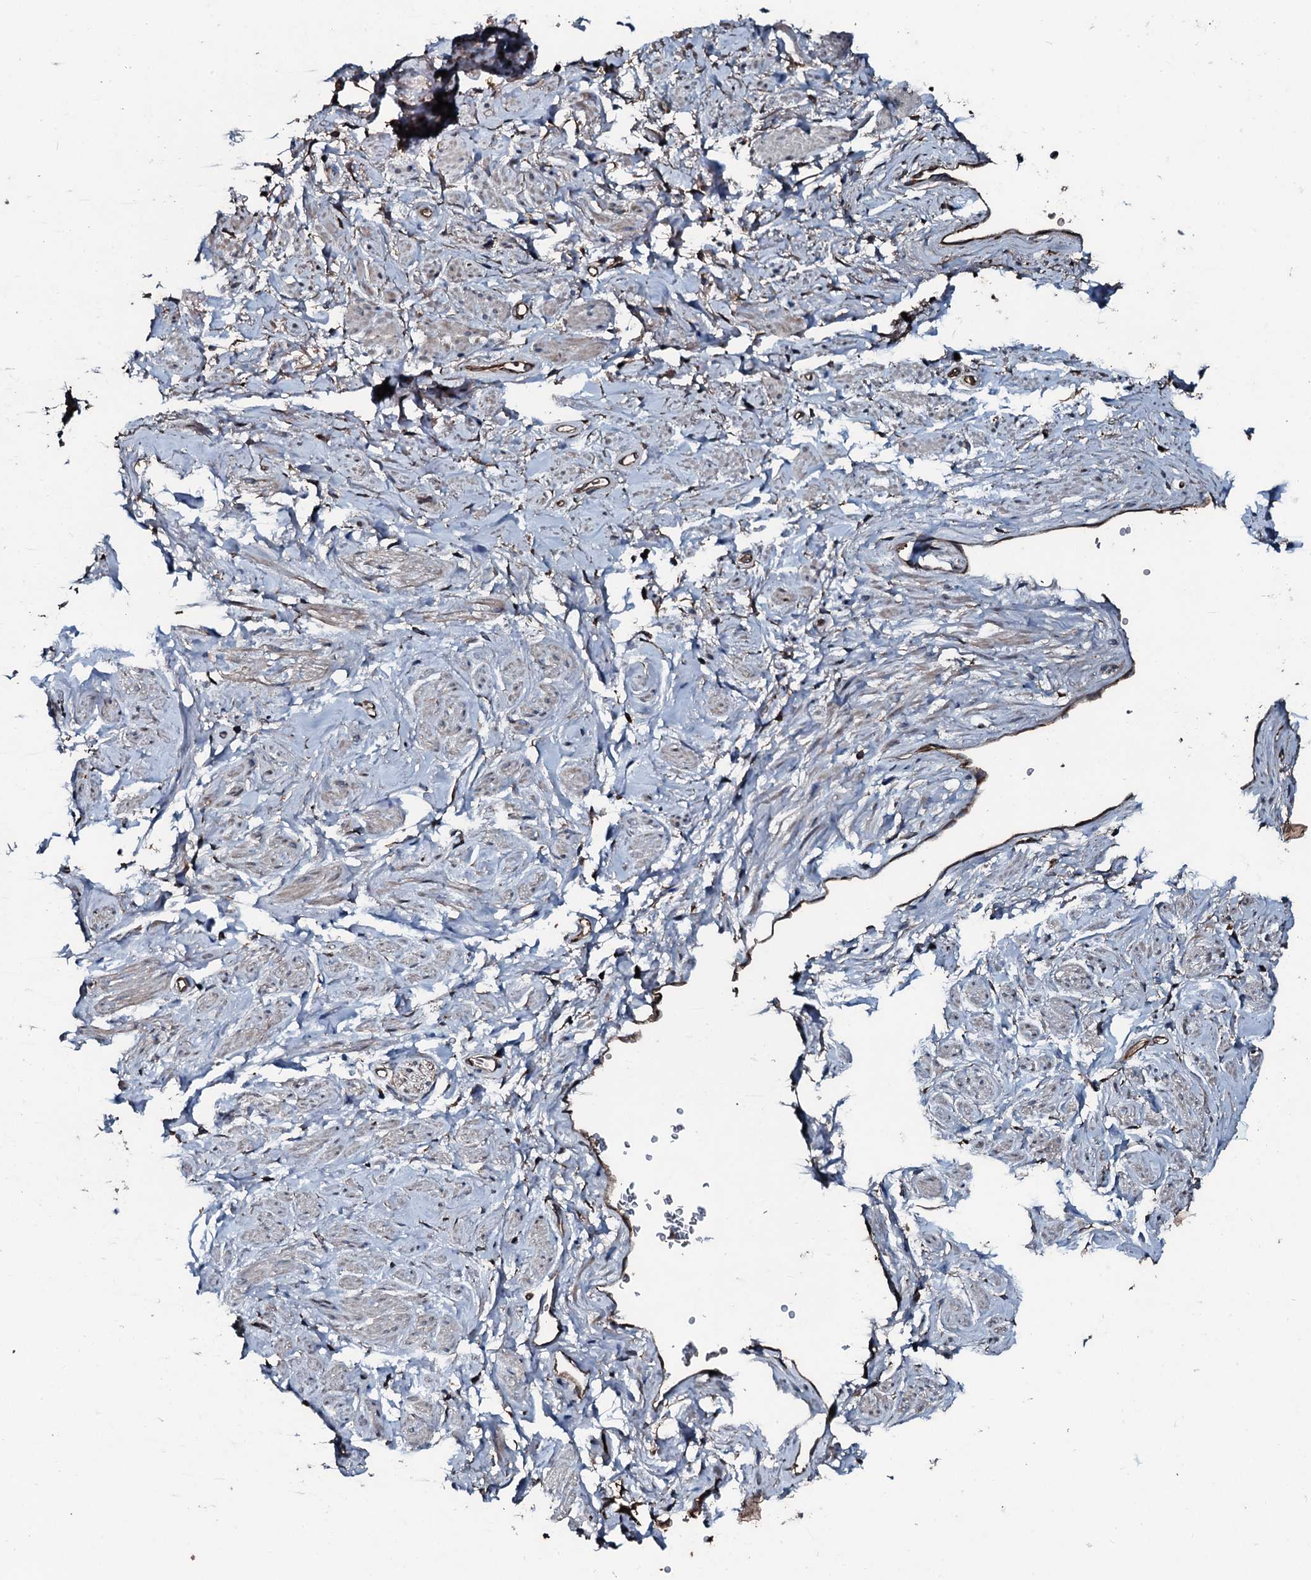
{"staining": {"intensity": "moderate", "quantity": ">75%", "location": "cytoplasmic/membranous"}, "tissue": "adipose tissue", "cell_type": "Adipocytes", "image_type": "normal", "snomed": [{"axis": "morphology", "description": "Normal tissue, NOS"}, {"axis": "morphology", "description": "Adenocarcinoma, NOS"}, {"axis": "topography", "description": "Rectum"}, {"axis": "topography", "description": "Vagina"}, {"axis": "topography", "description": "Peripheral nerve tissue"}], "caption": "Immunohistochemistry of benign adipose tissue shows medium levels of moderate cytoplasmic/membranous expression in approximately >75% of adipocytes.", "gene": "AARS1", "patient": {"sex": "female", "age": 71}}